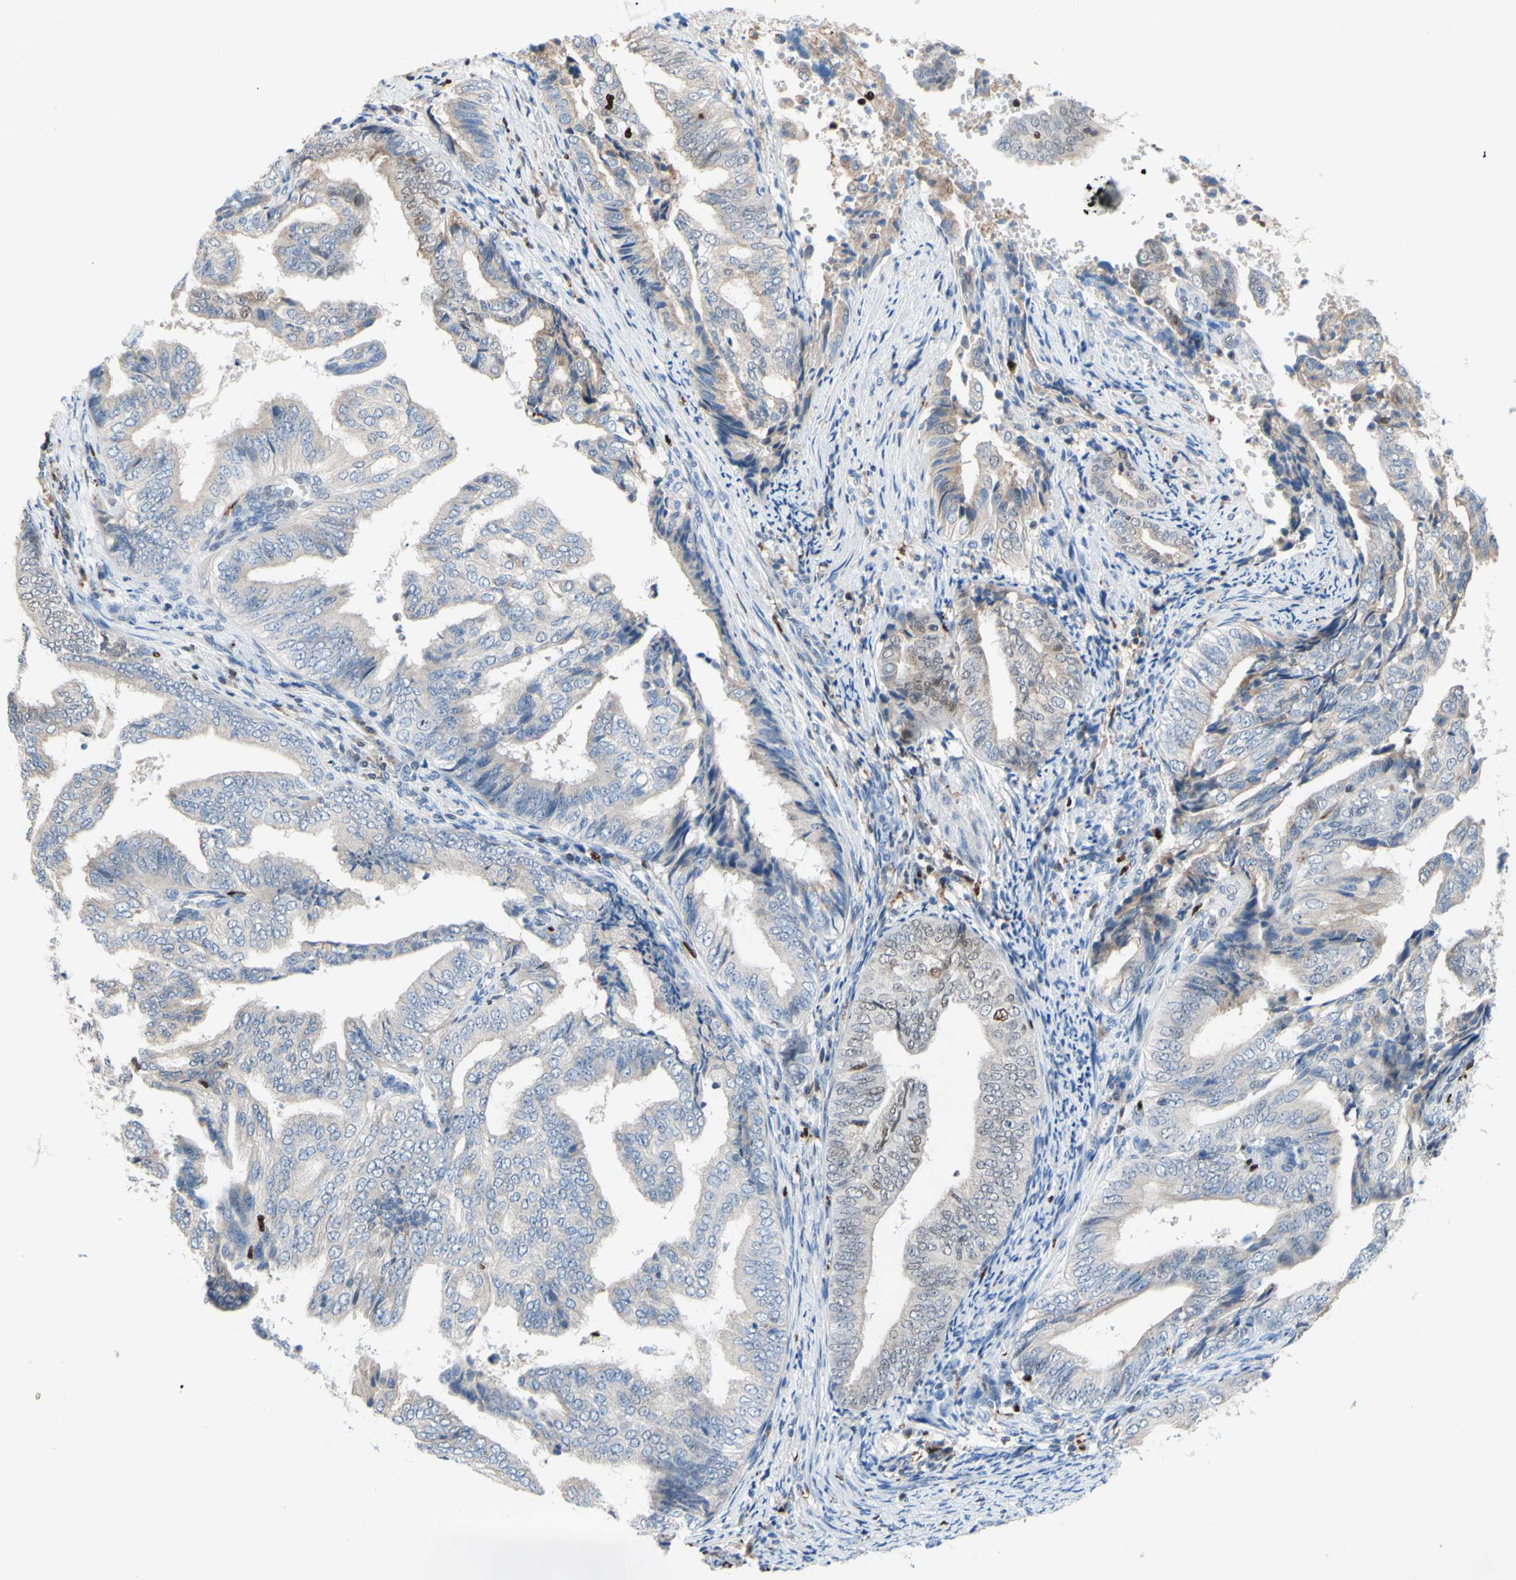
{"staining": {"intensity": "weak", "quantity": ">75%", "location": "cytoplasmic/membranous"}, "tissue": "endometrial cancer", "cell_type": "Tumor cells", "image_type": "cancer", "snomed": [{"axis": "morphology", "description": "Adenocarcinoma, NOS"}, {"axis": "topography", "description": "Endometrium"}], "caption": "The image exhibits staining of adenocarcinoma (endometrial), revealing weak cytoplasmic/membranous protein positivity (brown color) within tumor cells. (DAB (3,3'-diaminobenzidine) IHC, brown staining for protein, blue staining for nuclei).", "gene": "EED", "patient": {"sex": "female", "age": 58}}